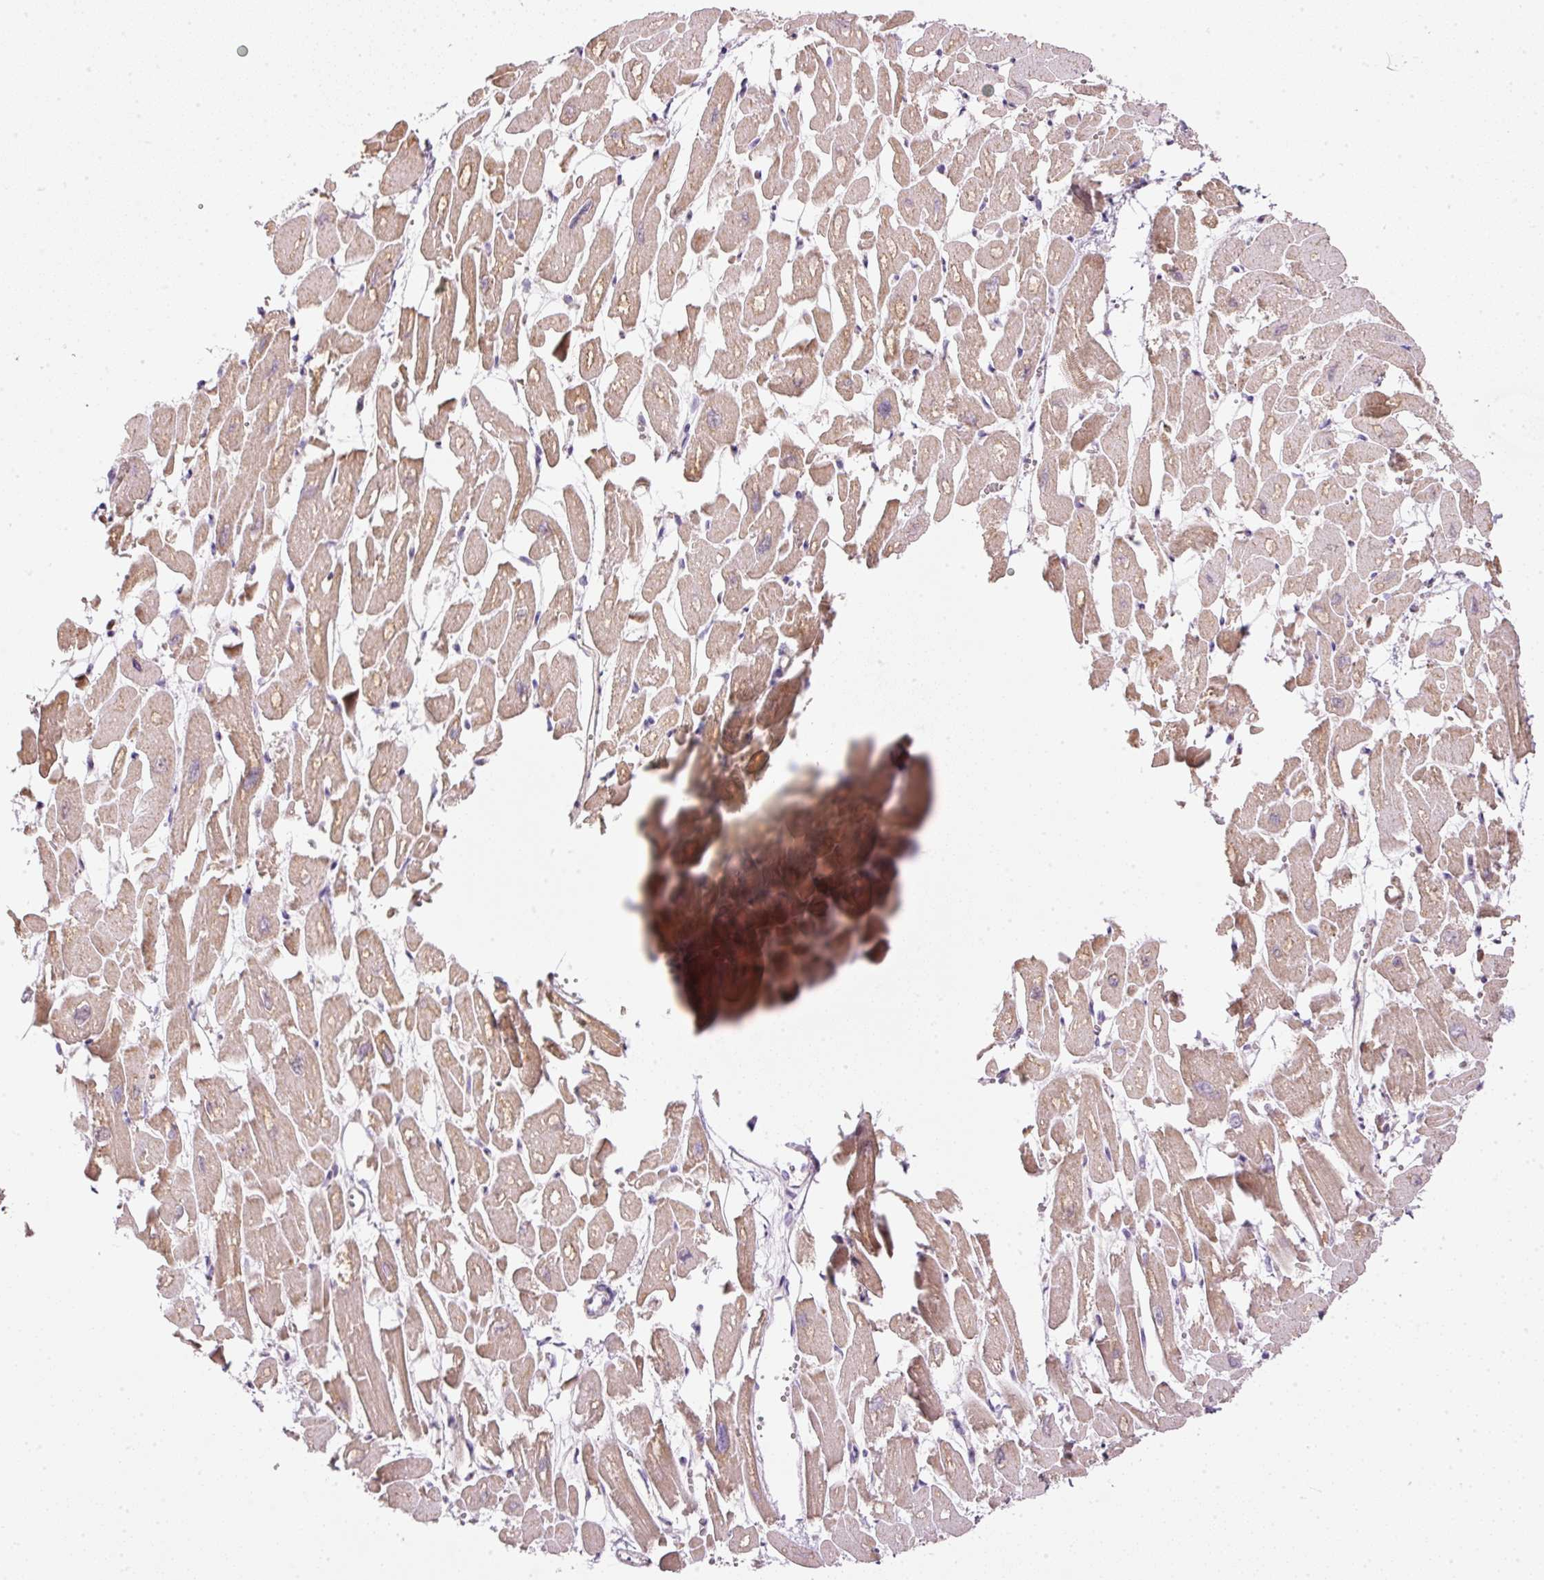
{"staining": {"intensity": "moderate", "quantity": ">75%", "location": "cytoplasmic/membranous"}, "tissue": "heart muscle", "cell_type": "Cardiomyocytes", "image_type": "normal", "snomed": [{"axis": "morphology", "description": "Normal tissue, NOS"}, {"axis": "topography", "description": "Heart"}], "caption": "The immunohistochemical stain highlights moderate cytoplasmic/membranous positivity in cardiomyocytes of normal heart muscle.", "gene": "KPNA5", "patient": {"sex": "male", "age": 54}}